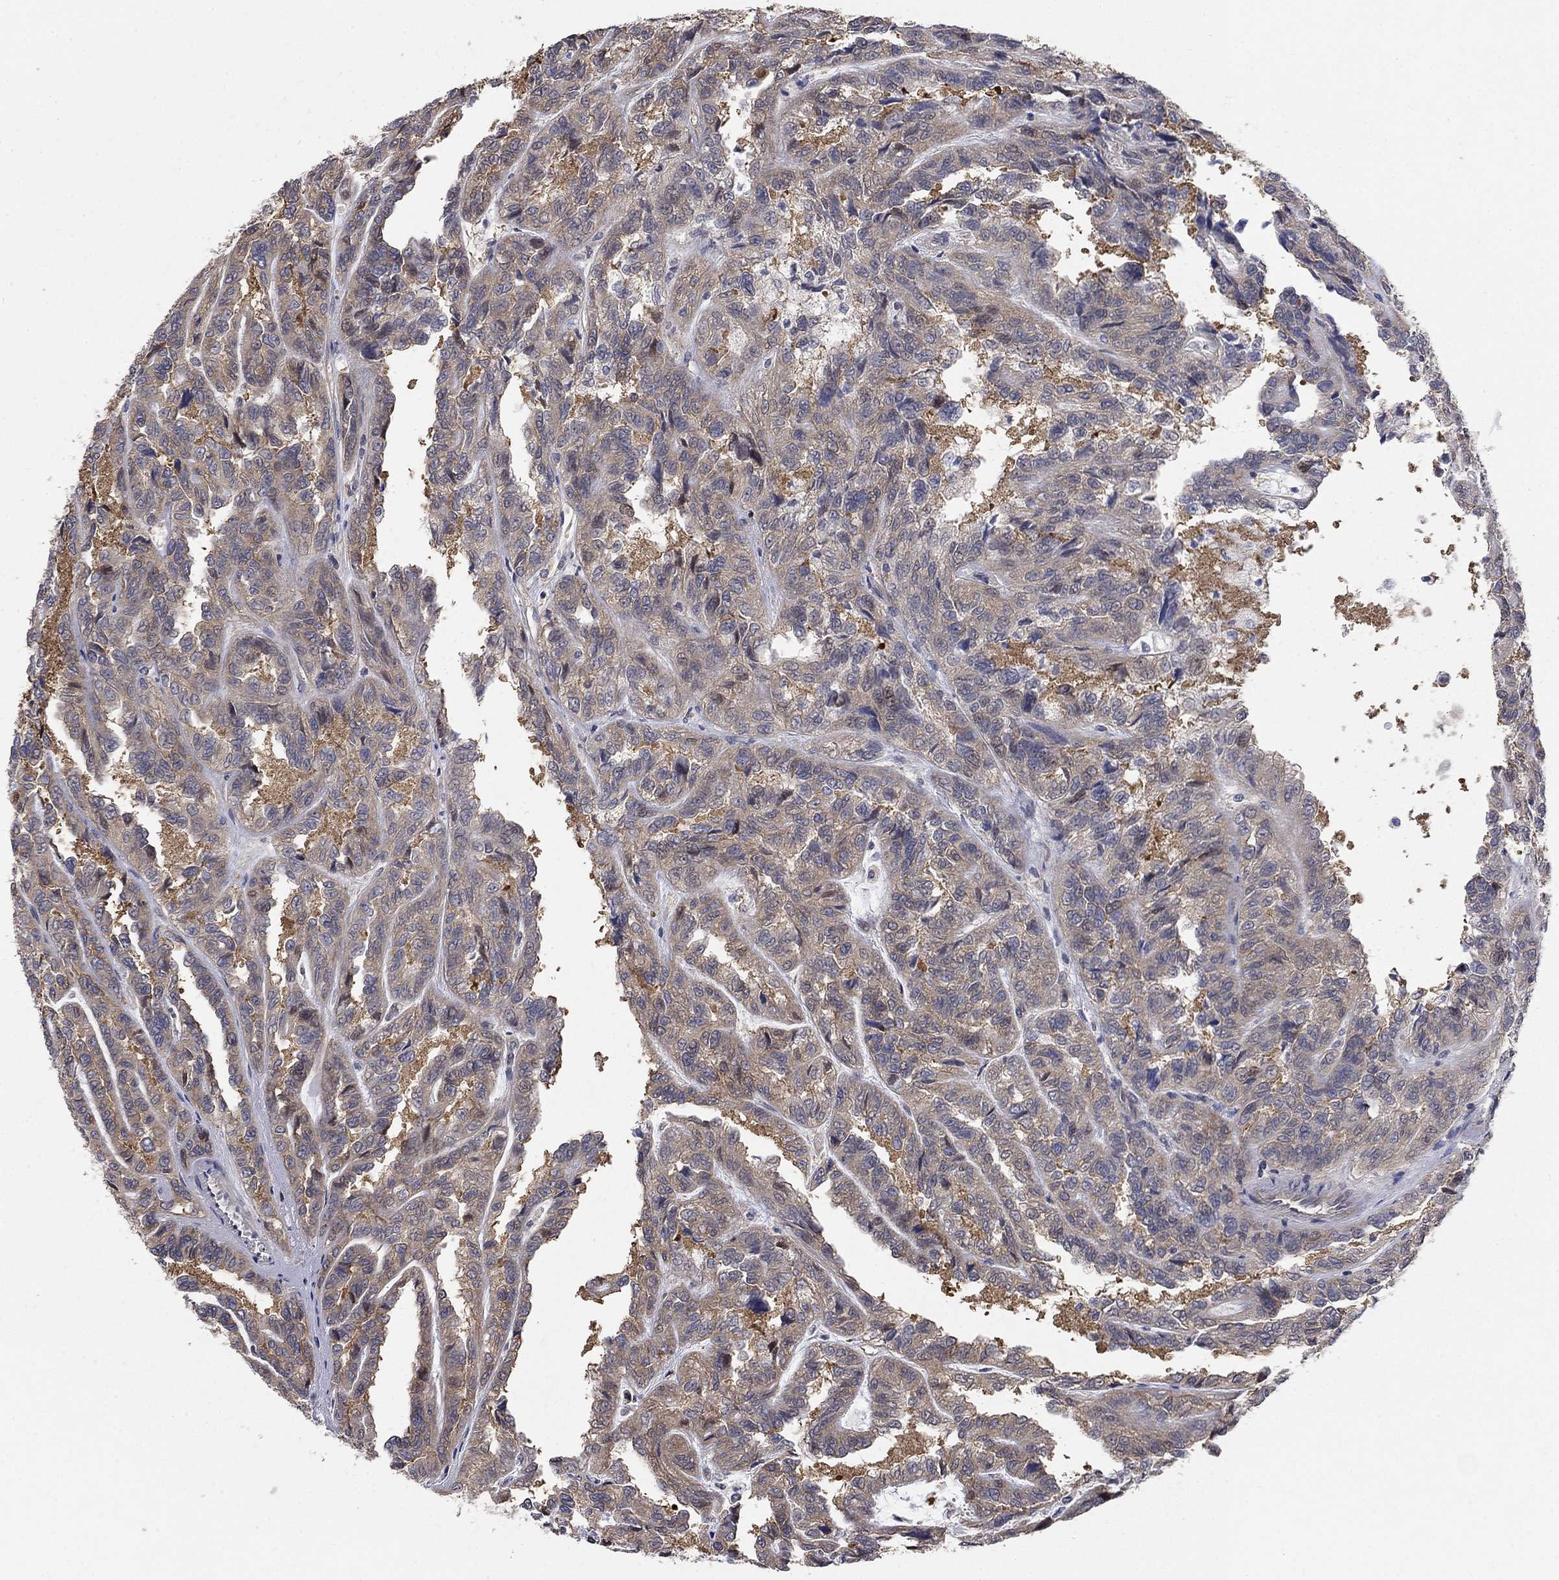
{"staining": {"intensity": "negative", "quantity": "none", "location": "none"}, "tissue": "renal cancer", "cell_type": "Tumor cells", "image_type": "cancer", "snomed": [{"axis": "morphology", "description": "Adenocarcinoma, NOS"}, {"axis": "topography", "description": "Kidney"}], "caption": "IHC of human adenocarcinoma (renal) reveals no staining in tumor cells. The staining is performed using DAB (3,3'-diaminobenzidine) brown chromogen with nuclei counter-stained in using hematoxylin.", "gene": "PDZD2", "patient": {"sex": "male", "age": 79}}